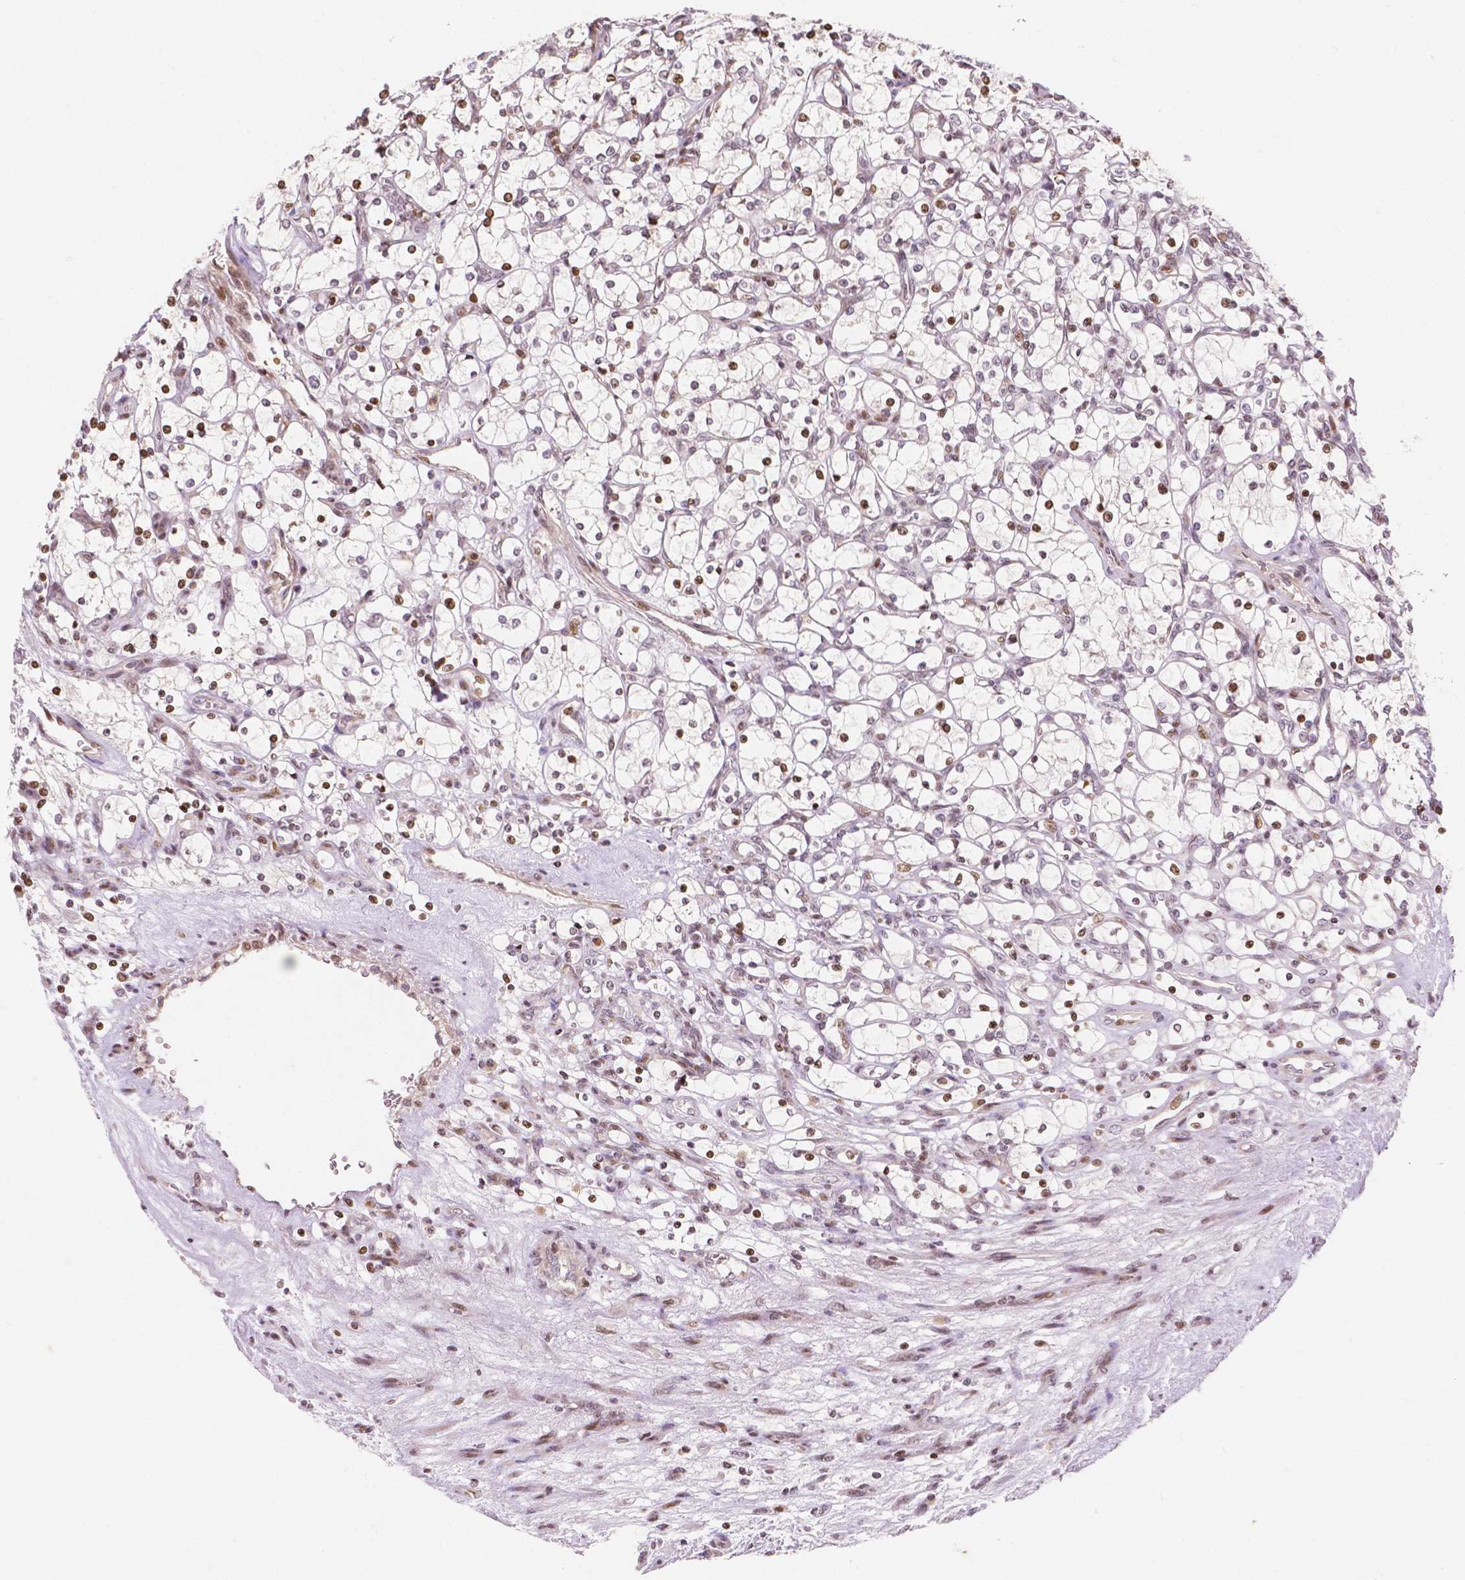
{"staining": {"intensity": "moderate", "quantity": "<25%", "location": "nuclear"}, "tissue": "renal cancer", "cell_type": "Tumor cells", "image_type": "cancer", "snomed": [{"axis": "morphology", "description": "Adenocarcinoma, NOS"}, {"axis": "topography", "description": "Kidney"}], "caption": "DAB (3,3'-diaminobenzidine) immunohistochemical staining of adenocarcinoma (renal) reveals moderate nuclear protein positivity in approximately <25% of tumor cells. The staining was performed using DAB (3,3'-diaminobenzidine), with brown indicating positive protein expression. Nuclei are stained blue with hematoxylin.", "gene": "PTPN18", "patient": {"sex": "female", "age": 69}}